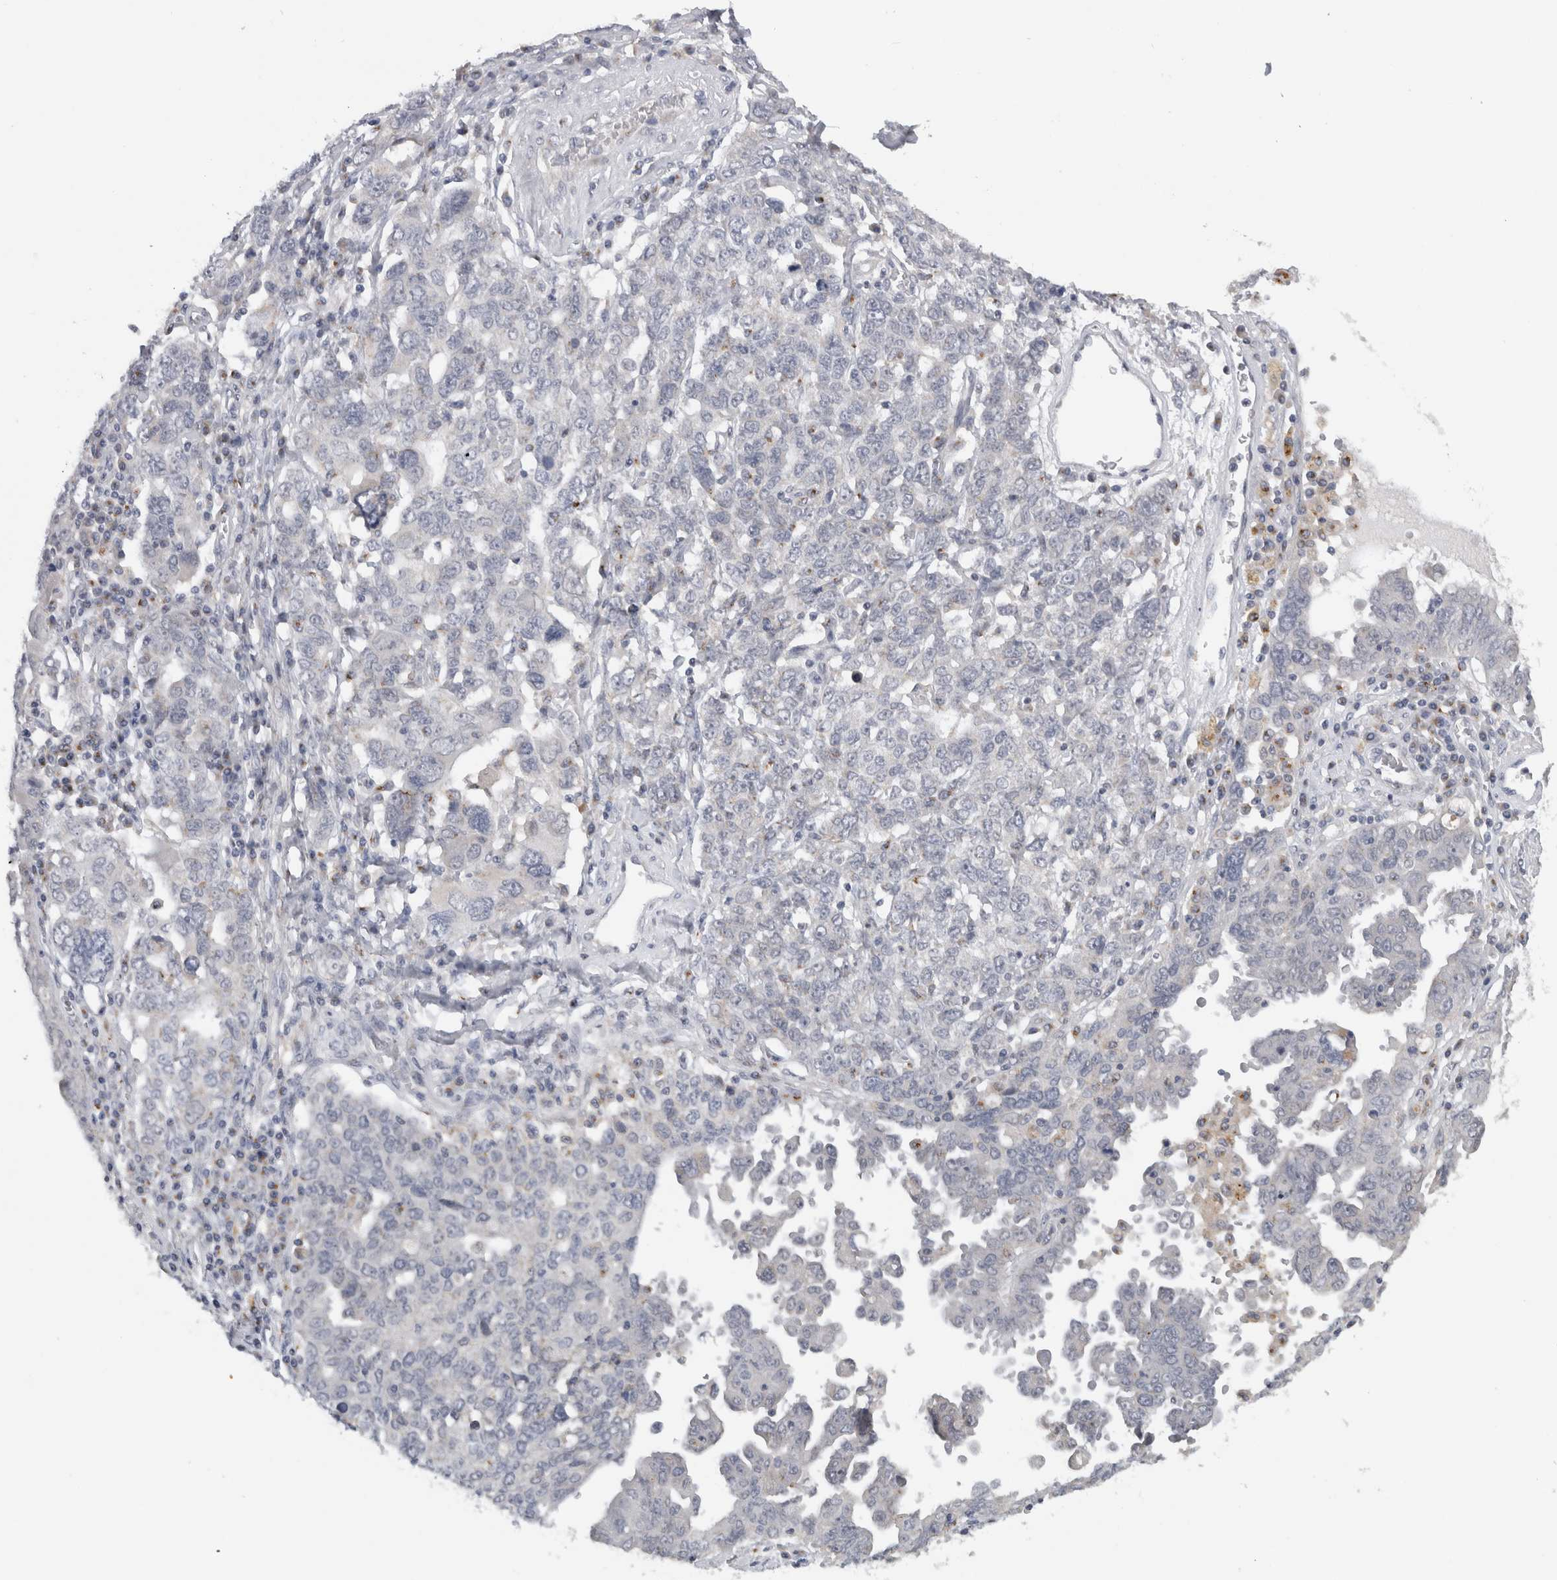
{"staining": {"intensity": "negative", "quantity": "none", "location": "none"}, "tissue": "ovarian cancer", "cell_type": "Tumor cells", "image_type": "cancer", "snomed": [{"axis": "morphology", "description": "Carcinoma, endometroid"}, {"axis": "topography", "description": "Ovary"}], "caption": "IHC of human ovarian cancer (endometroid carcinoma) demonstrates no positivity in tumor cells. (DAB (3,3'-diaminobenzidine) immunohistochemistry visualized using brightfield microscopy, high magnification).", "gene": "MGAT1", "patient": {"sex": "female", "age": 62}}